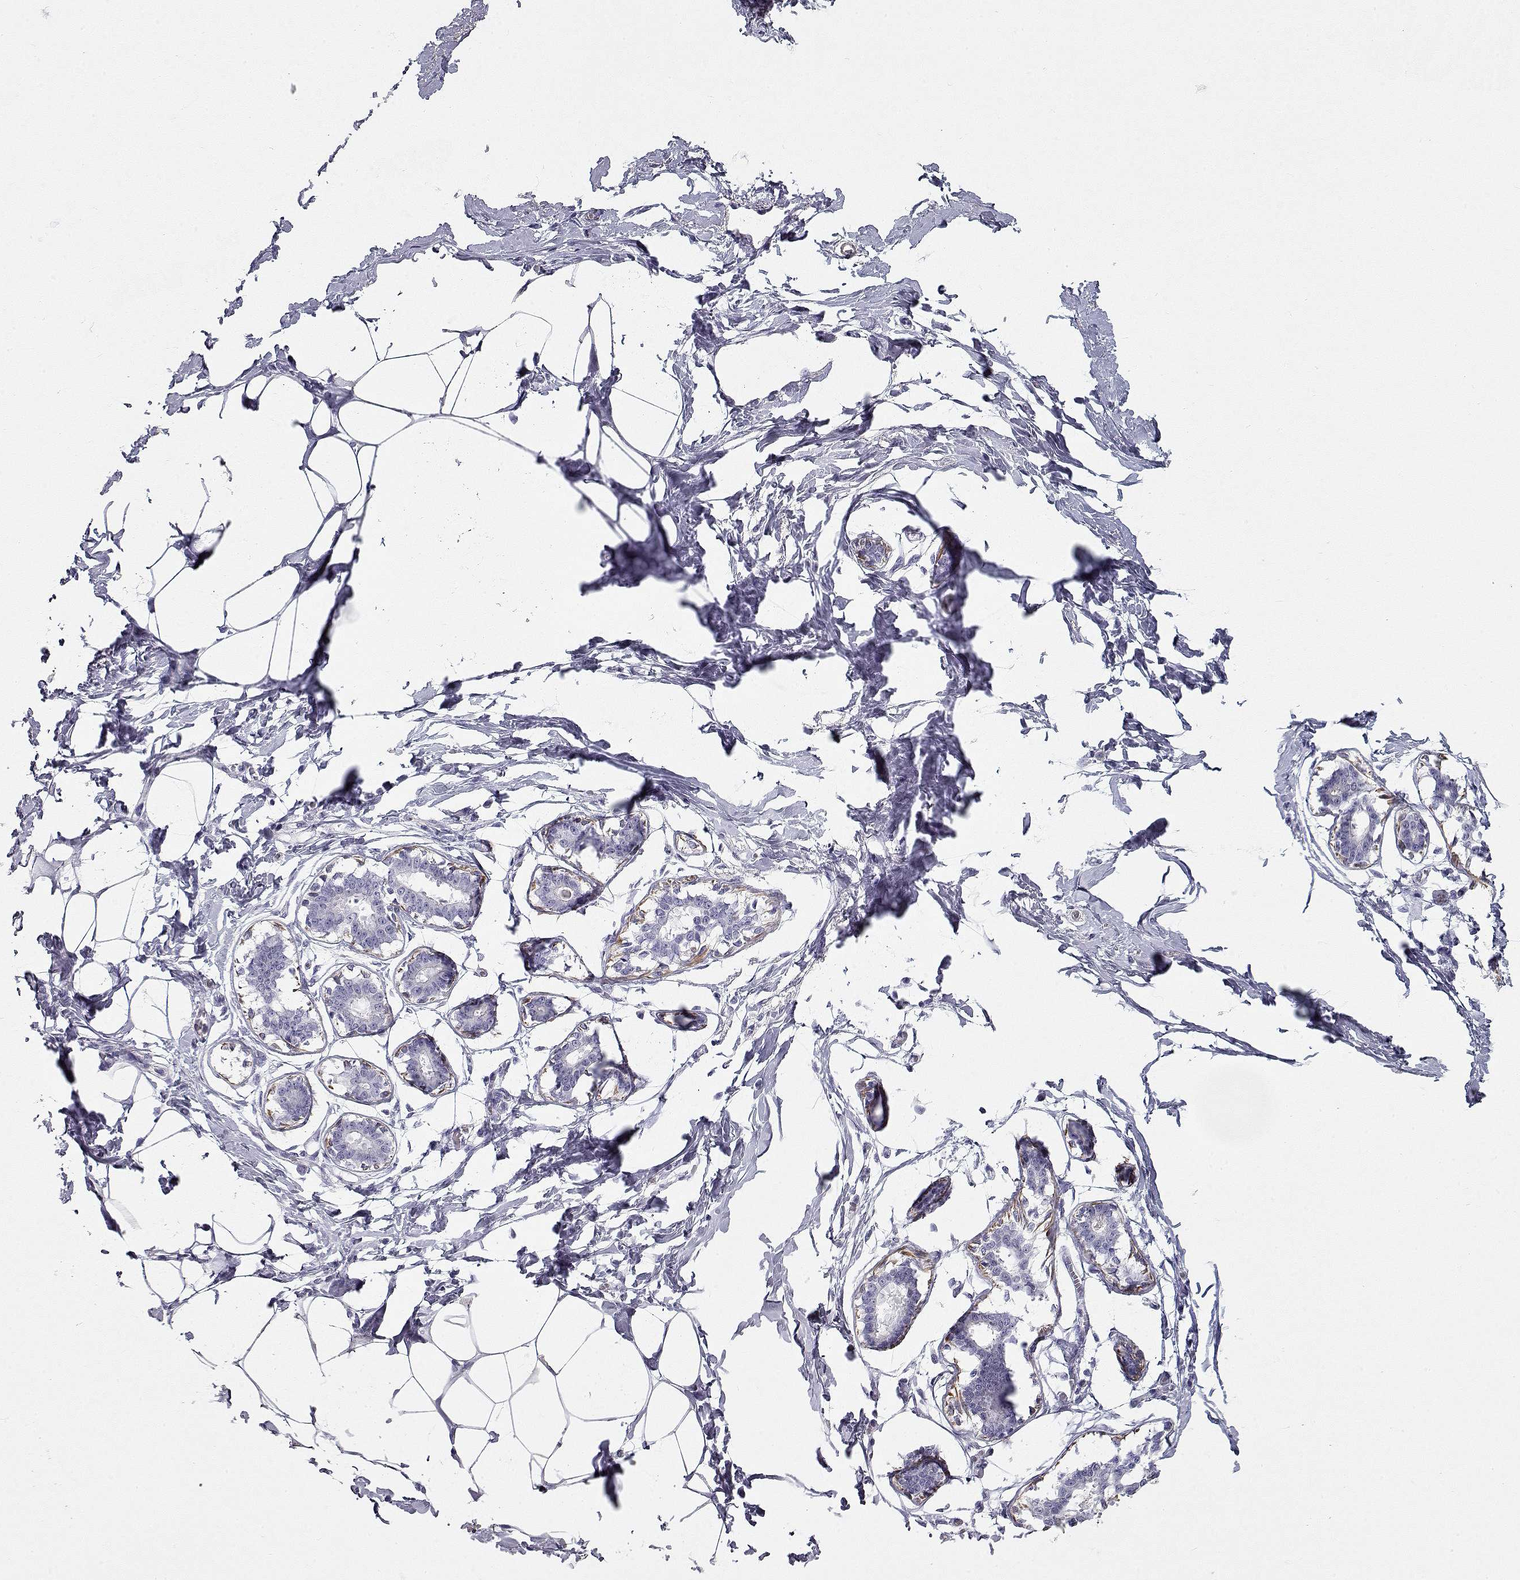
{"staining": {"intensity": "negative", "quantity": "none", "location": "none"}, "tissue": "breast", "cell_type": "Adipocytes", "image_type": "normal", "snomed": [{"axis": "morphology", "description": "Normal tissue, NOS"}, {"axis": "morphology", "description": "Lobular carcinoma, in situ"}, {"axis": "topography", "description": "Breast"}], "caption": "Breast was stained to show a protein in brown. There is no significant staining in adipocytes.", "gene": "SLITRK3", "patient": {"sex": "female", "age": 35}}